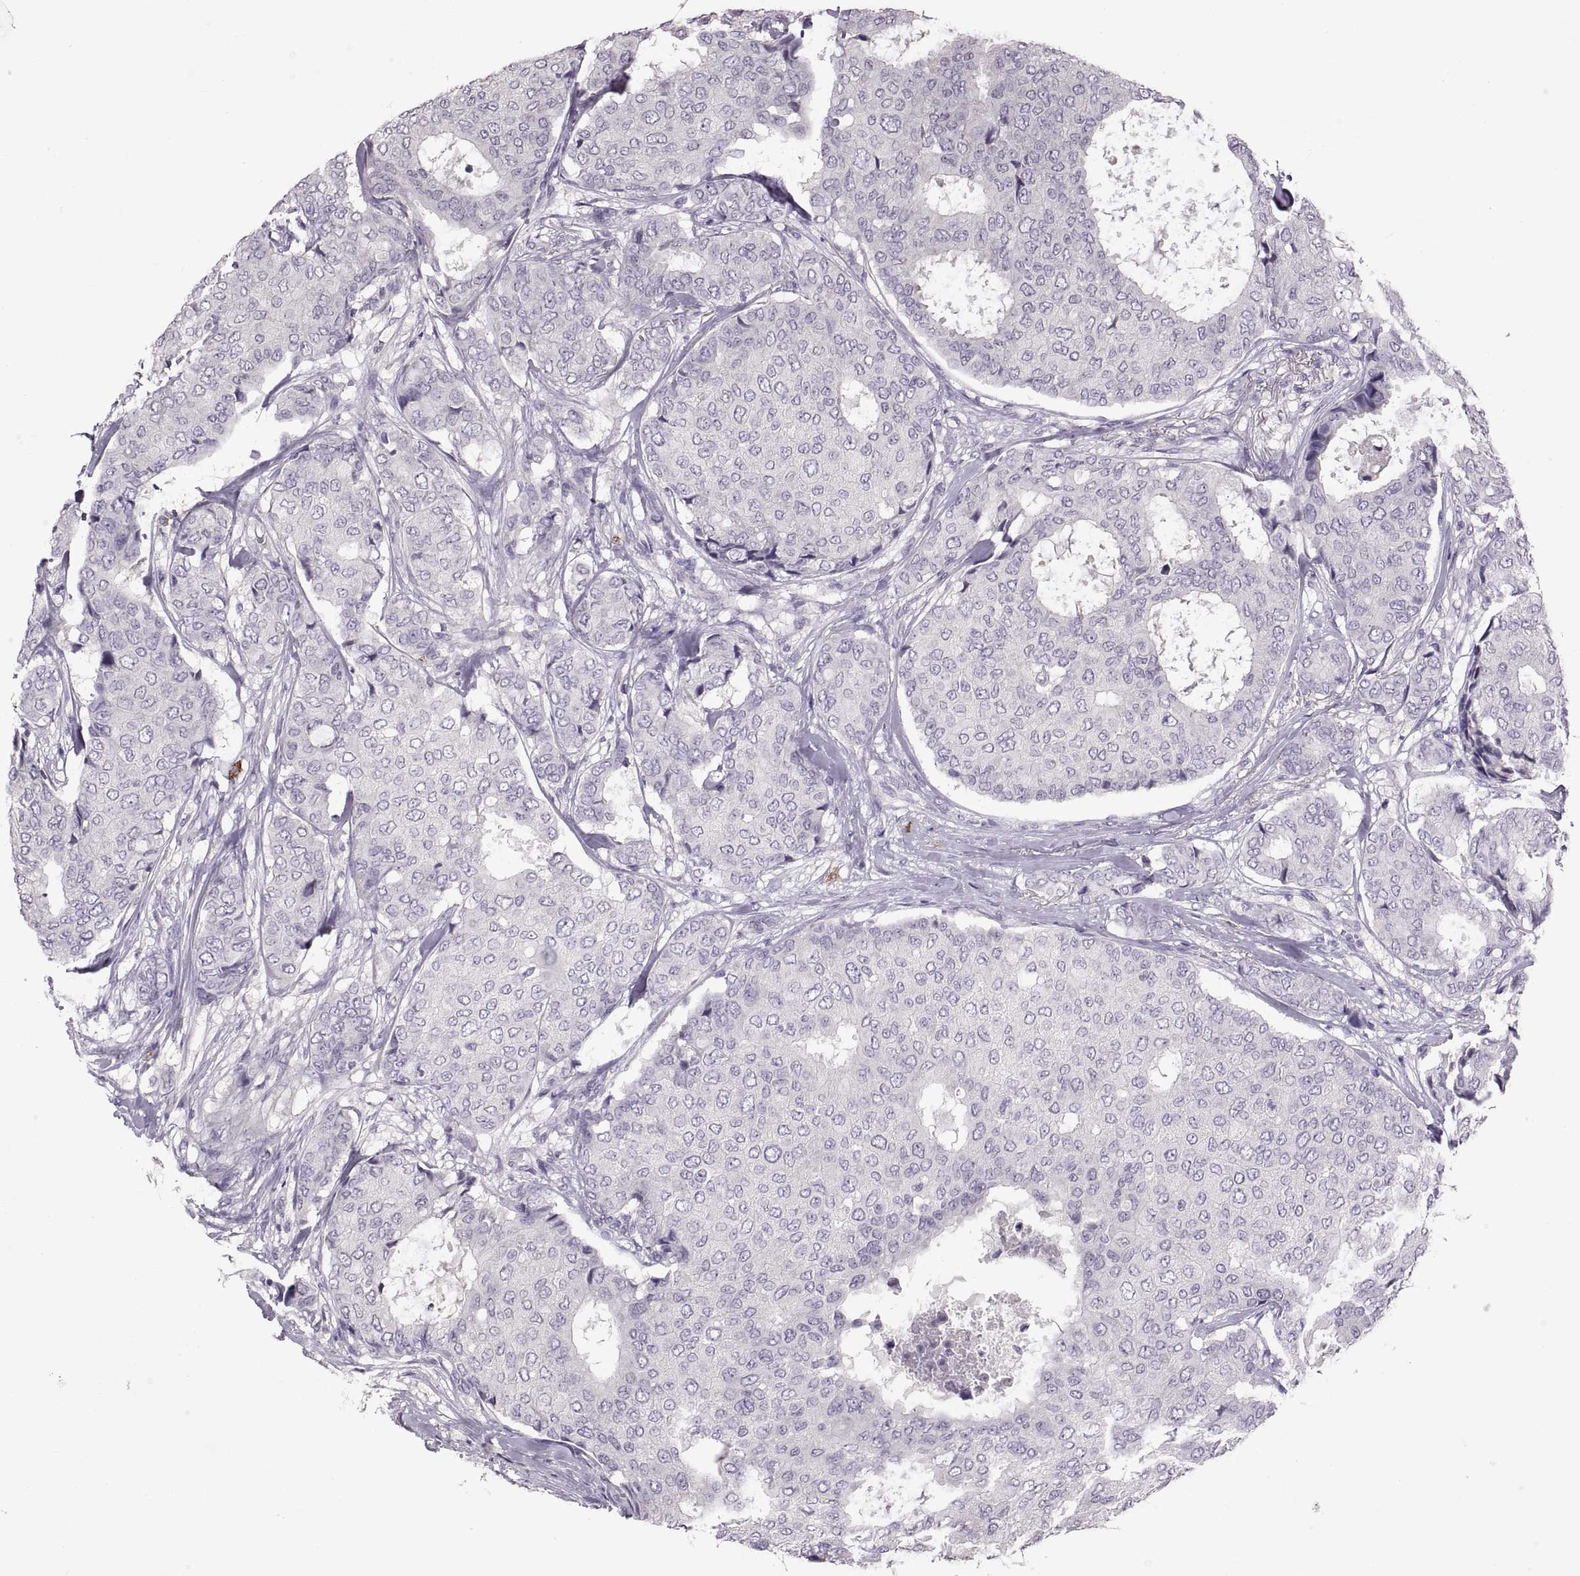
{"staining": {"intensity": "negative", "quantity": "none", "location": "none"}, "tissue": "breast cancer", "cell_type": "Tumor cells", "image_type": "cancer", "snomed": [{"axis": "morphology", "description": "Duct carcinoma"}, {"axis": "topography", "description": "Breast"}], "caption": "Tumor cells show no significant protein staining in breast cancer (infiltrating ductal carcinoma).", "gene": "WFDC8", "patient": {"sex": "female", "age": 75}}